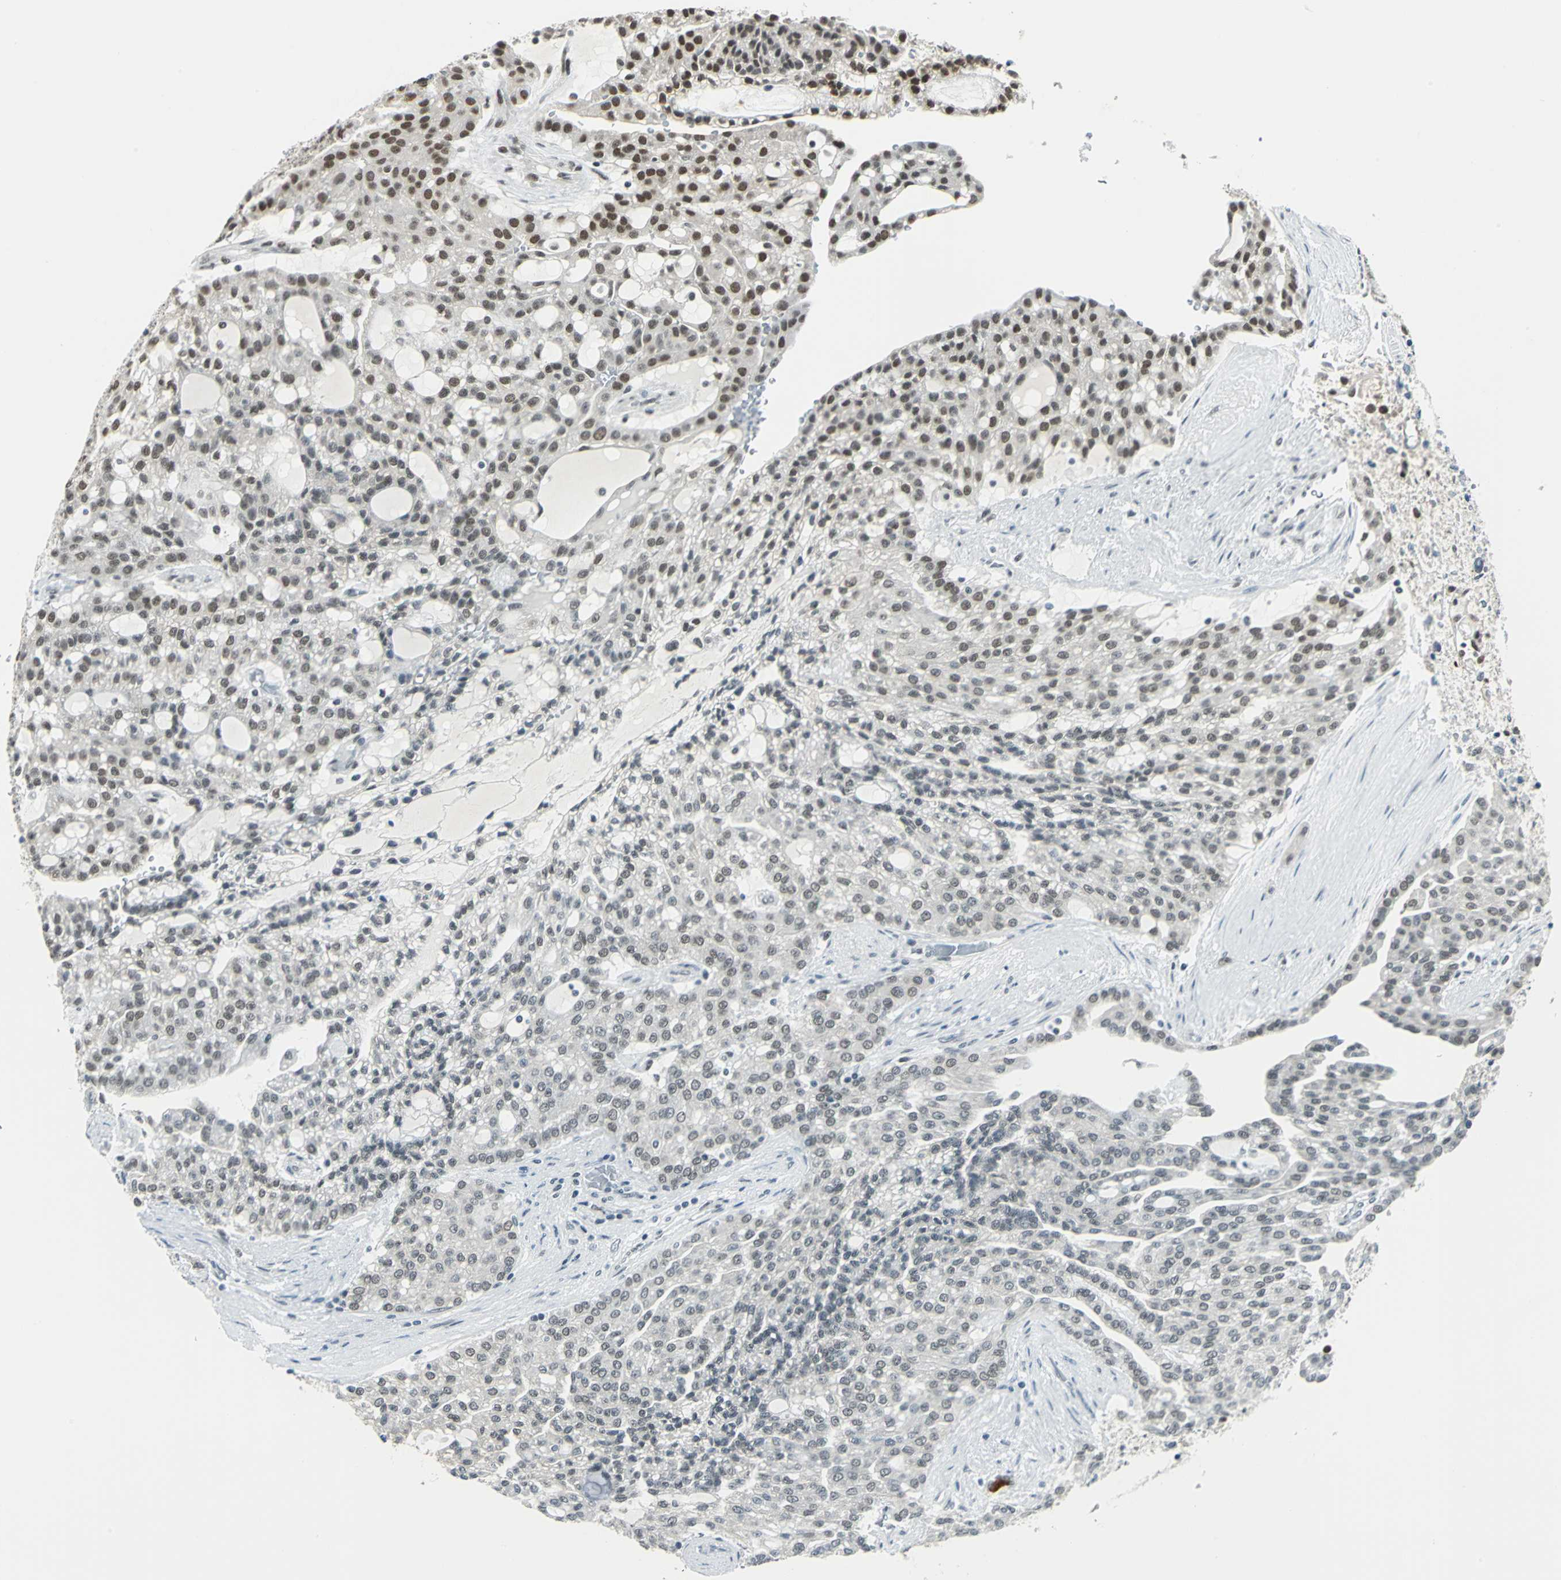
{"staining": {"intensity": "moderate", "quantity": "25%-75%", "location": "nuclear"}, "tissue": "renal cancer", "cell_type": "Tumor cells", "image_type": "cancer", "snomed": [{"axis": "morphology", "description": "Adenocarcinoma, NOS"}, {"axis": "topography", "description": "Kidney"}], "caption": "Immunohistochemical staining of renal cancer displays medium levels of moderate nuclear protein positivity in approximately 25%-75% of tumor cells.", "gene": "ADNP", "patient": {"sex": "male", "age": 63}}